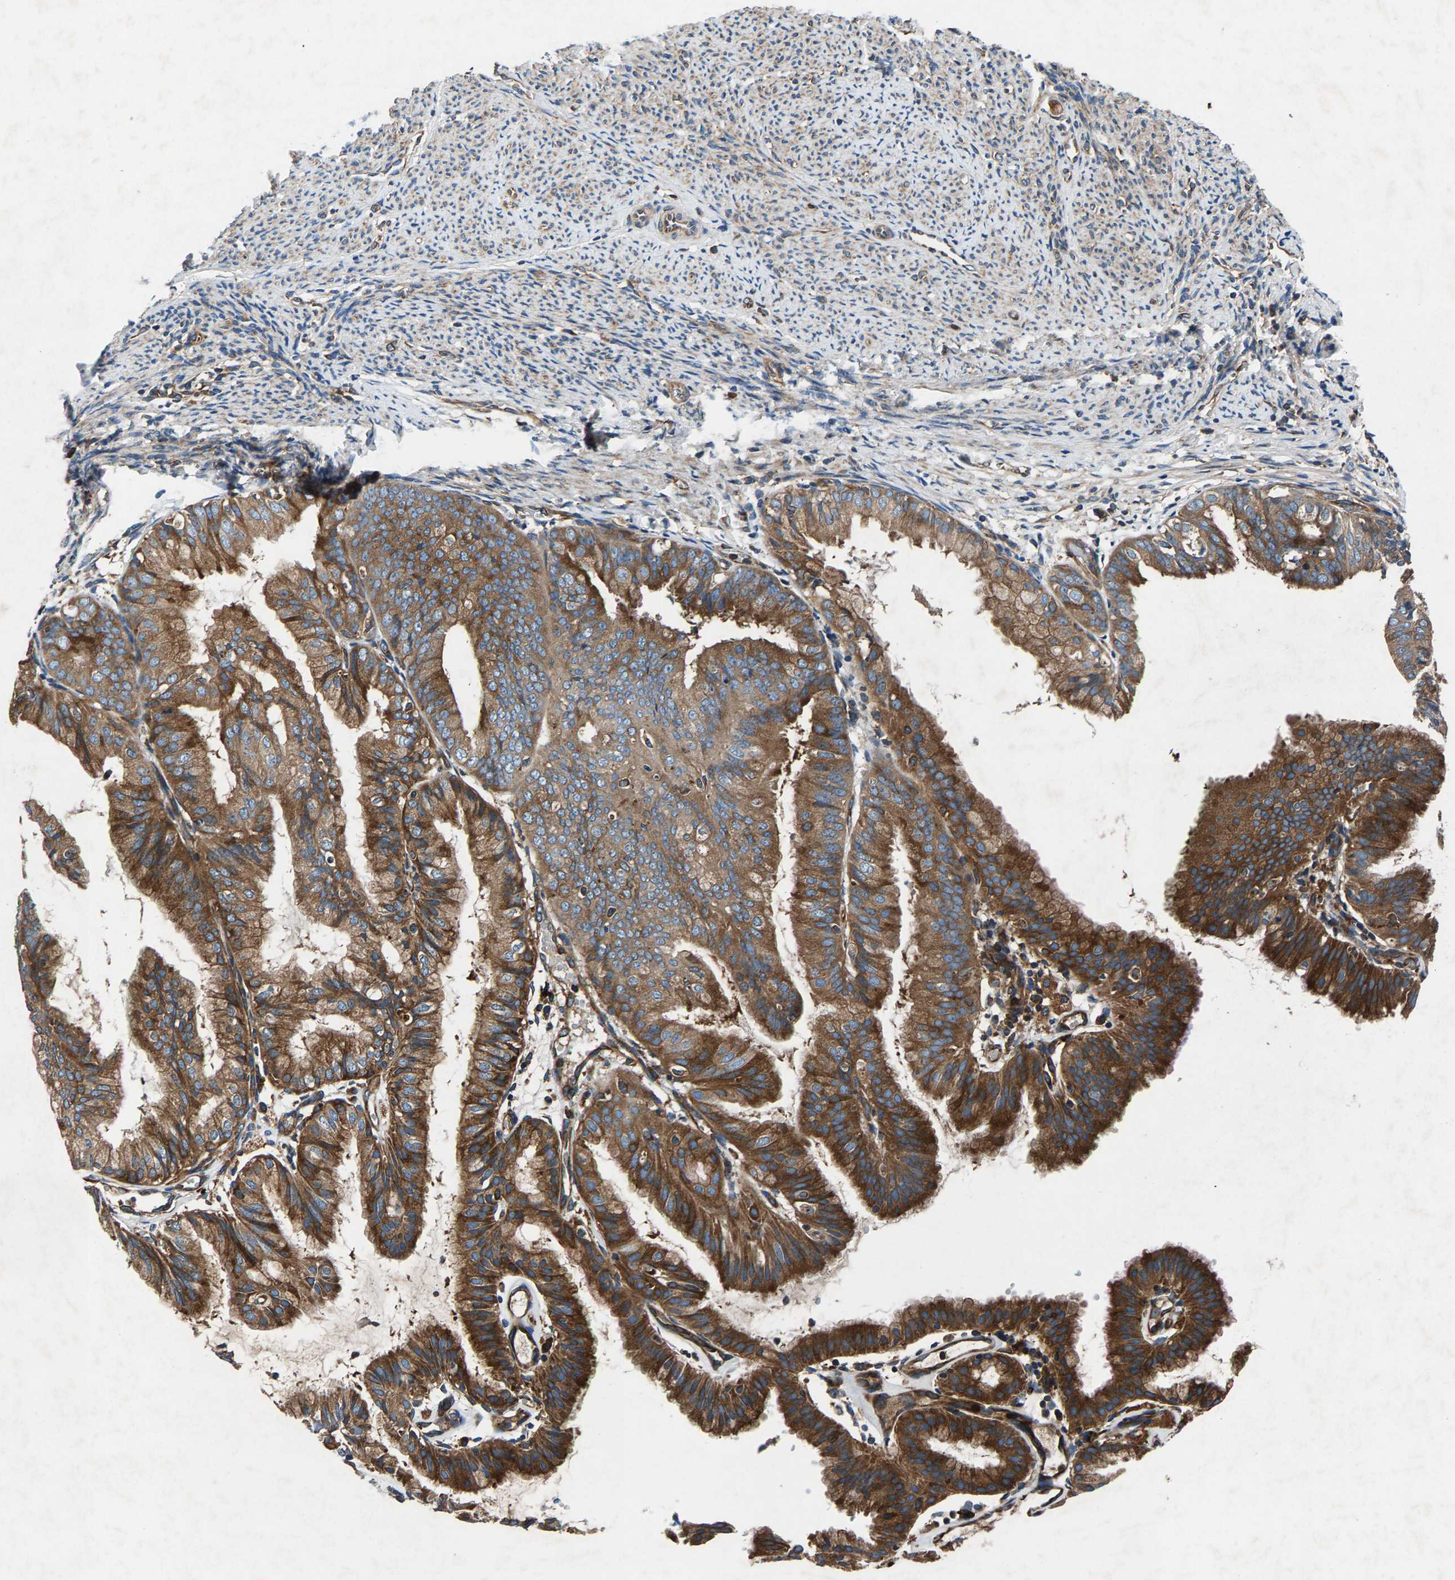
{"staining": {"intensity": "moderate", "quantity": ">75%", "location": "cytoplasmic/membranous"}, "tissue": "endometrial cancer", "cell_type": "Tumor cells", "image_type": "cancer", "snomed": [{"axis": "morphology", "description": "Adenocarcinoma, NOS"}, {"axis": "topography", "description": "Endometrium"}], "caption": "Protein expression analysis of adenocarcinoma (endometrial) demonstrates moderate cytoplasmic/membranous staining in about >75% of tumor cells.", "gene": "LPCAT1", "patient": {"sex": "female", "age": 63}}